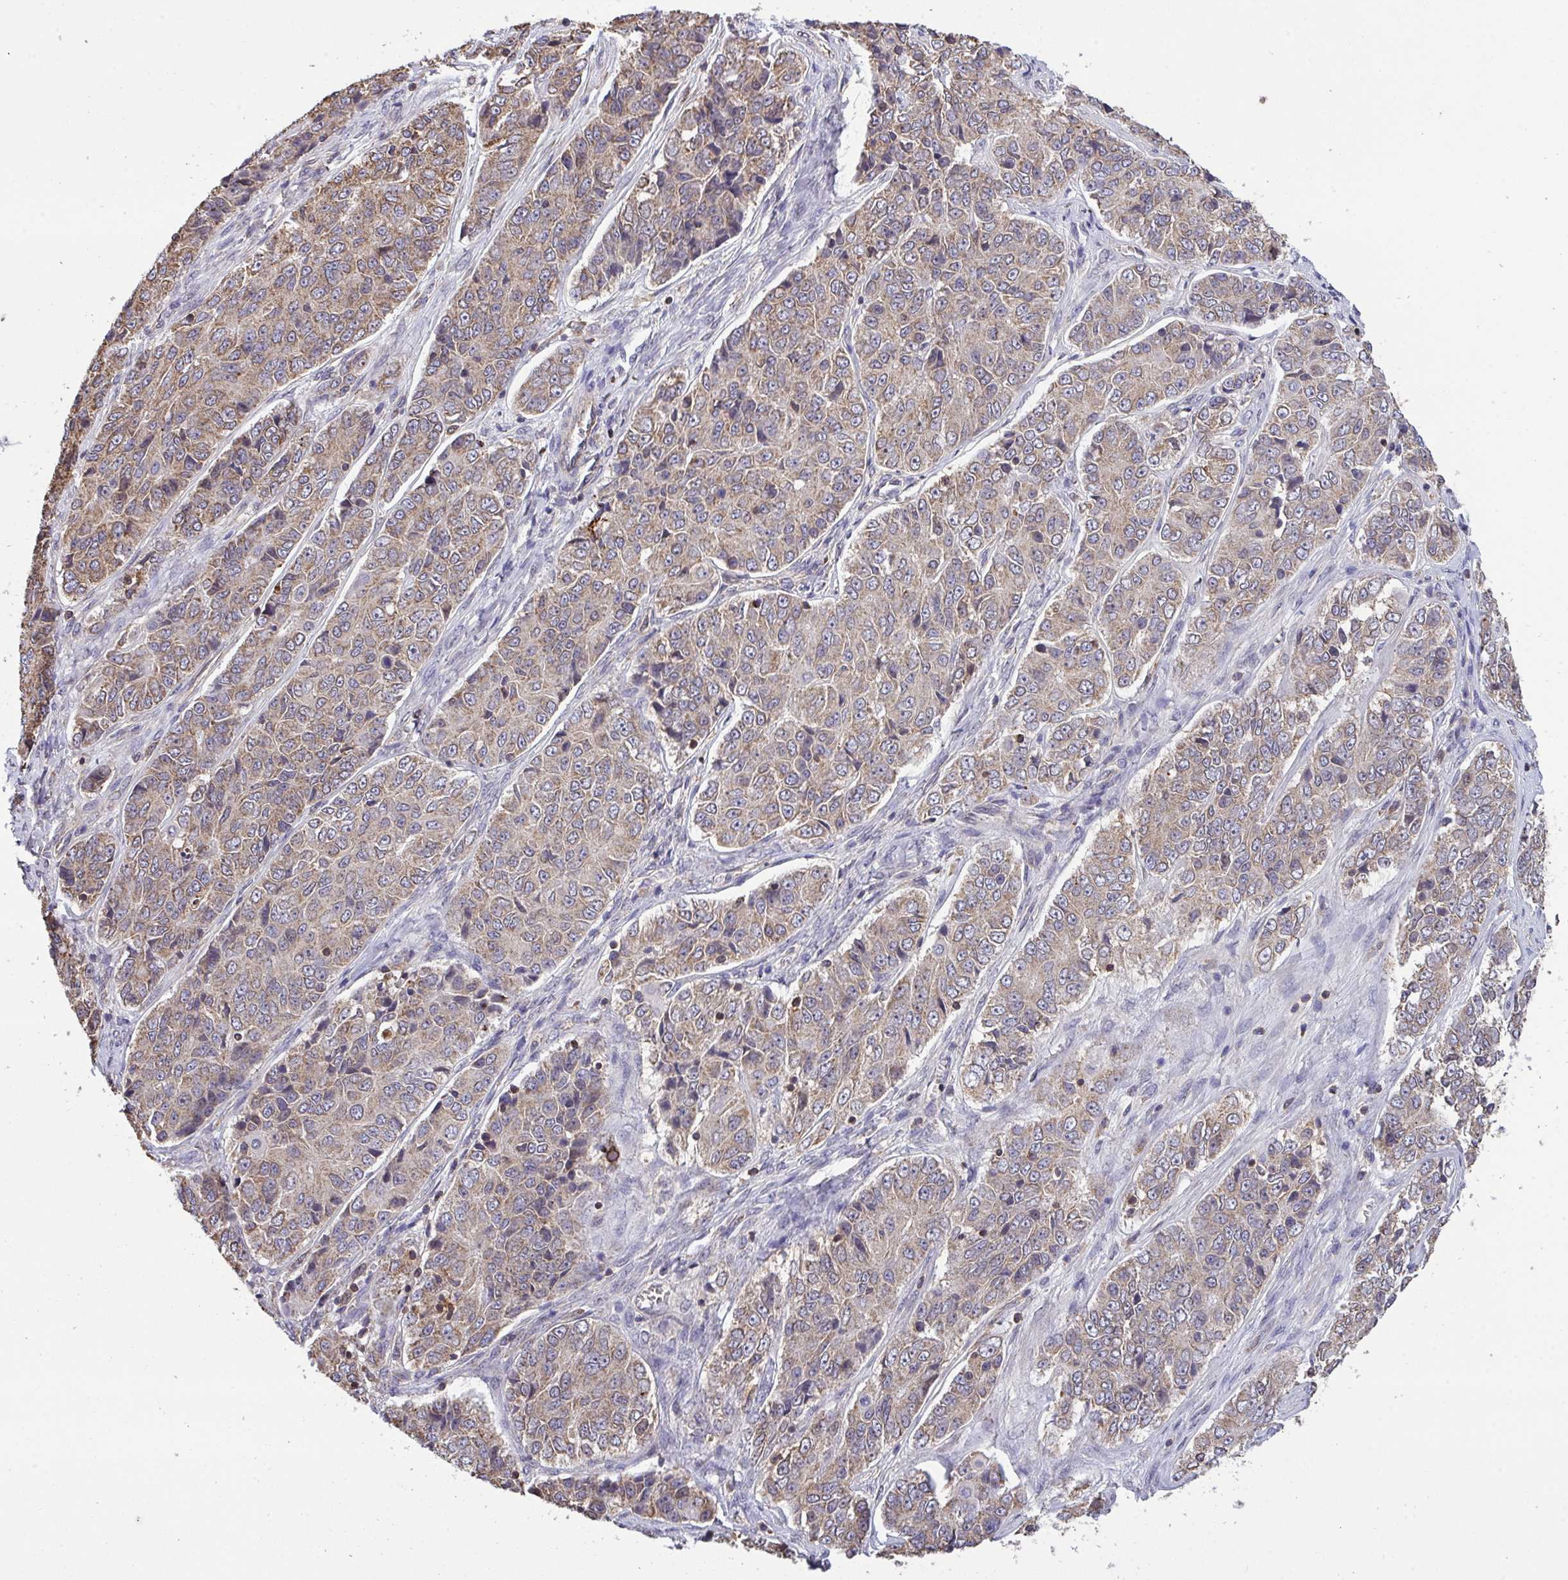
{"staining": {"intensity": "weak", "quantity": "<25%", "location": "cytoplasmic/membranous"}, "tissue": "ovarian cancer", "cell_type": "Tumor cells", "image_type": "cancer", "snomed": [{"axis": "morphology", "description": "Carcinoma, endometroid"}, {"axis": "topography", "description": "Ovary"}], "caption": "Tumor cells are negative for brown protein staining in ovarian cancer (endometroid carcinoma).", "gene": "PPM1H", "patient": {"sex": "female", "age": 51}}